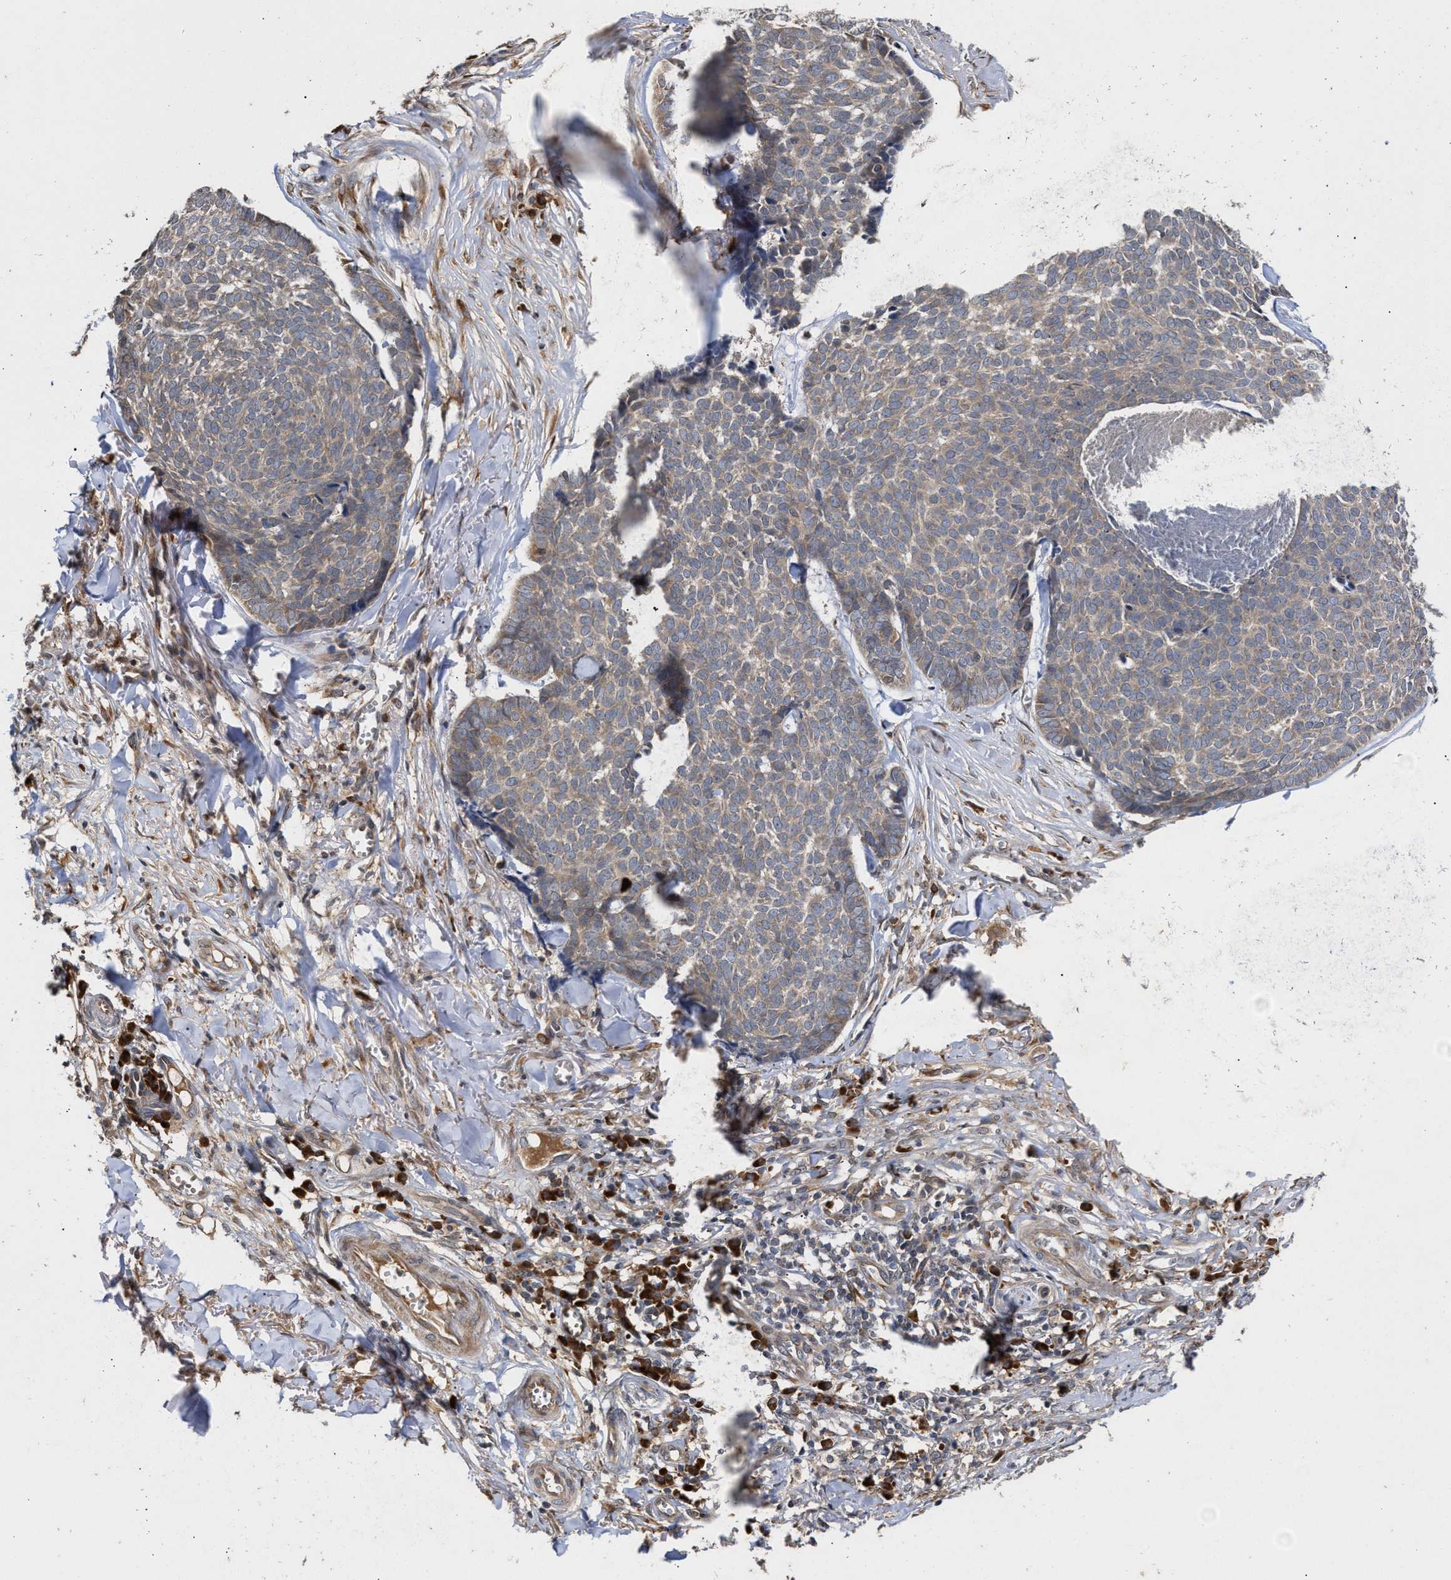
{"staining": {"intensity": "weak", "quantity": "25%-75%", "location": "cytoplasmic/membranous"}, "tissue": "skin cancer", "cell_type": "Tumor cells", "image_type": "cancer", "snomed": [{"axis": "morphology", "description": "Basal cell carcinoma"}, {"axis": "topography", "description": "Skin"}], "caption": "The image exhibits staining of skin cancer (basal cell carcinoma), revealing weak cytoplasmic/membranous protein expression (brown color) within tumor cells.", "gene": "SAR1A", "patient": {"sex": "male", "age": 84}}